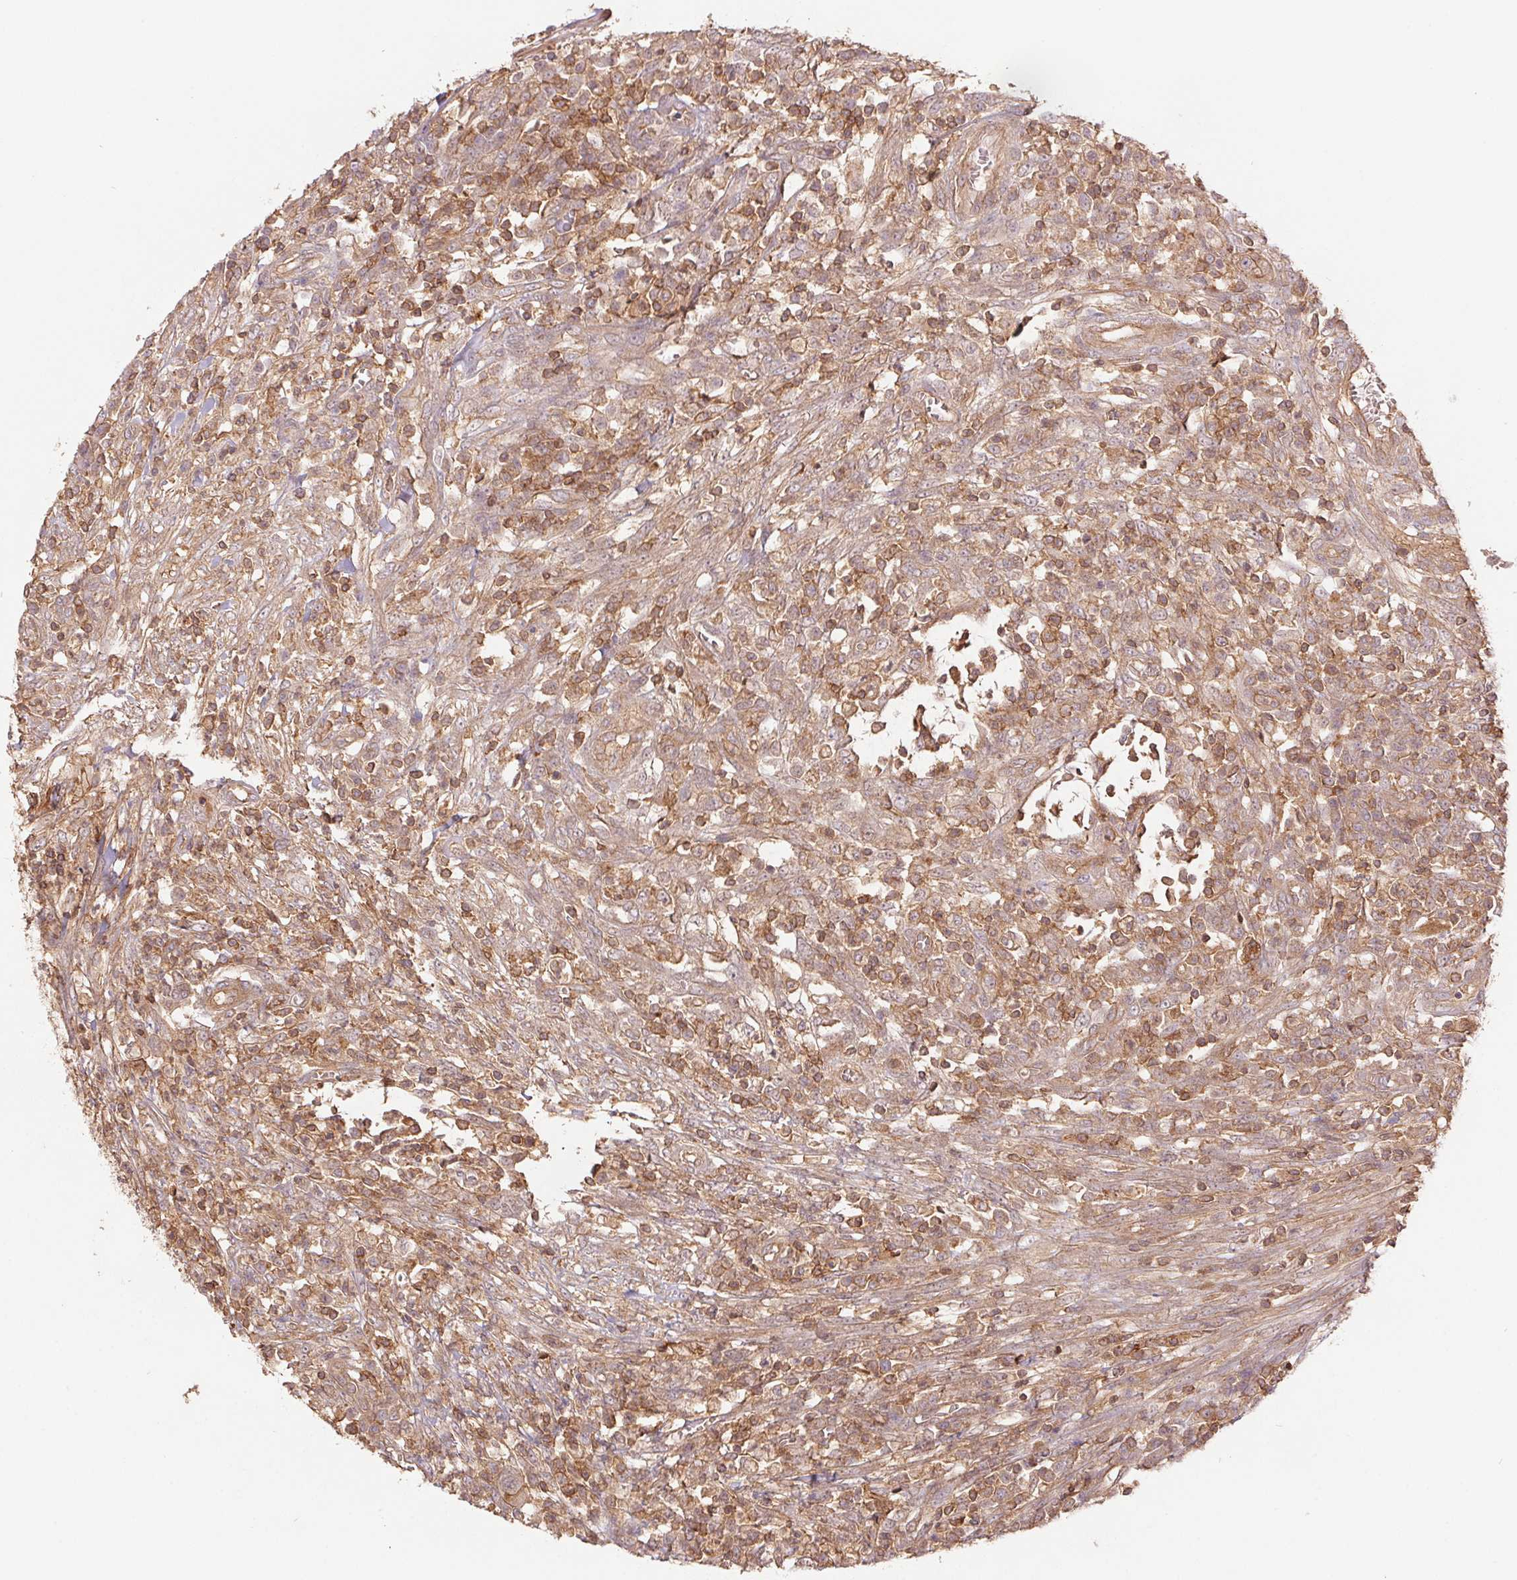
{"staining": {"intensity": "moderate", "quantity": ">75%", "location": "cytoplasmic/membranous"}, "tissue": "colorectal cancer", "cell_type": "Tumor cells", "image_type": "cancer", "snomed": [{"axis": "morphology", "description": "Adenocarcinoma, NOS"}, {"axis": "topography", "description": "Colon"}], "caption": "The photomicrograph shows staining of colorectal cancer (adenocarcinoma), revealing moderate cytoplasmic/membranous protein expression (brown color) within tumor cells.", "gene": "TUBA3D", "patient": {"sex": "male", "age": 65}}